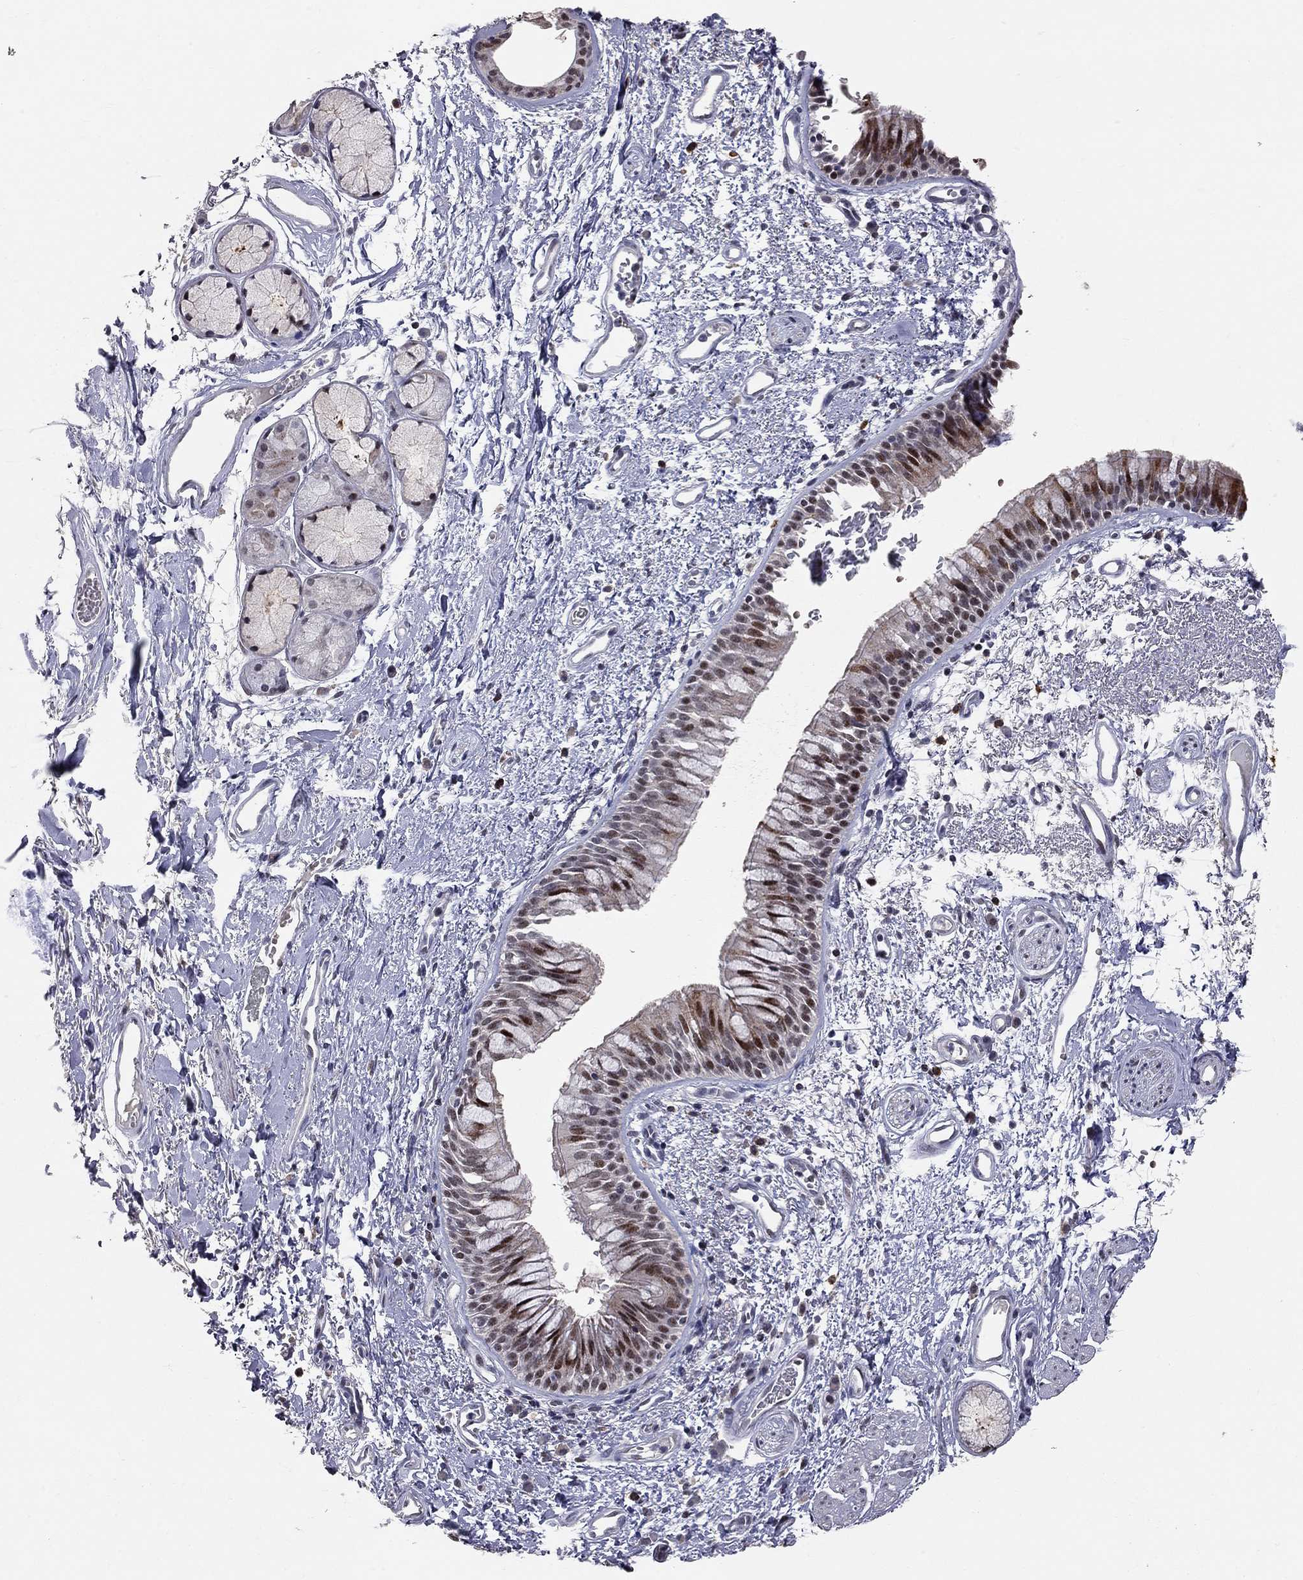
{"staining": {"intensity": "strong", "quantity": "<25%", "location": "nuclear"}, "tissue": "bronchus", "cell_type": "Respiratory epithelial cells", "image_type": "normal", "snomed": [{"axis": "morphology", "description": "Normal tissue, NOS"}, {"axis": "topography", "description": "Cartilage tissue"}, {"axis": "topography", "description": "Bronchus"}], "caption": "An immunohistochemistry image of unremarkable tissue is shown. Protein staining in brown shows strong nuclear positivity in bronchus within respiratory epithelial cells.", "gene": "HDAC3", "patient": {"sex": "male", "age": 66}}